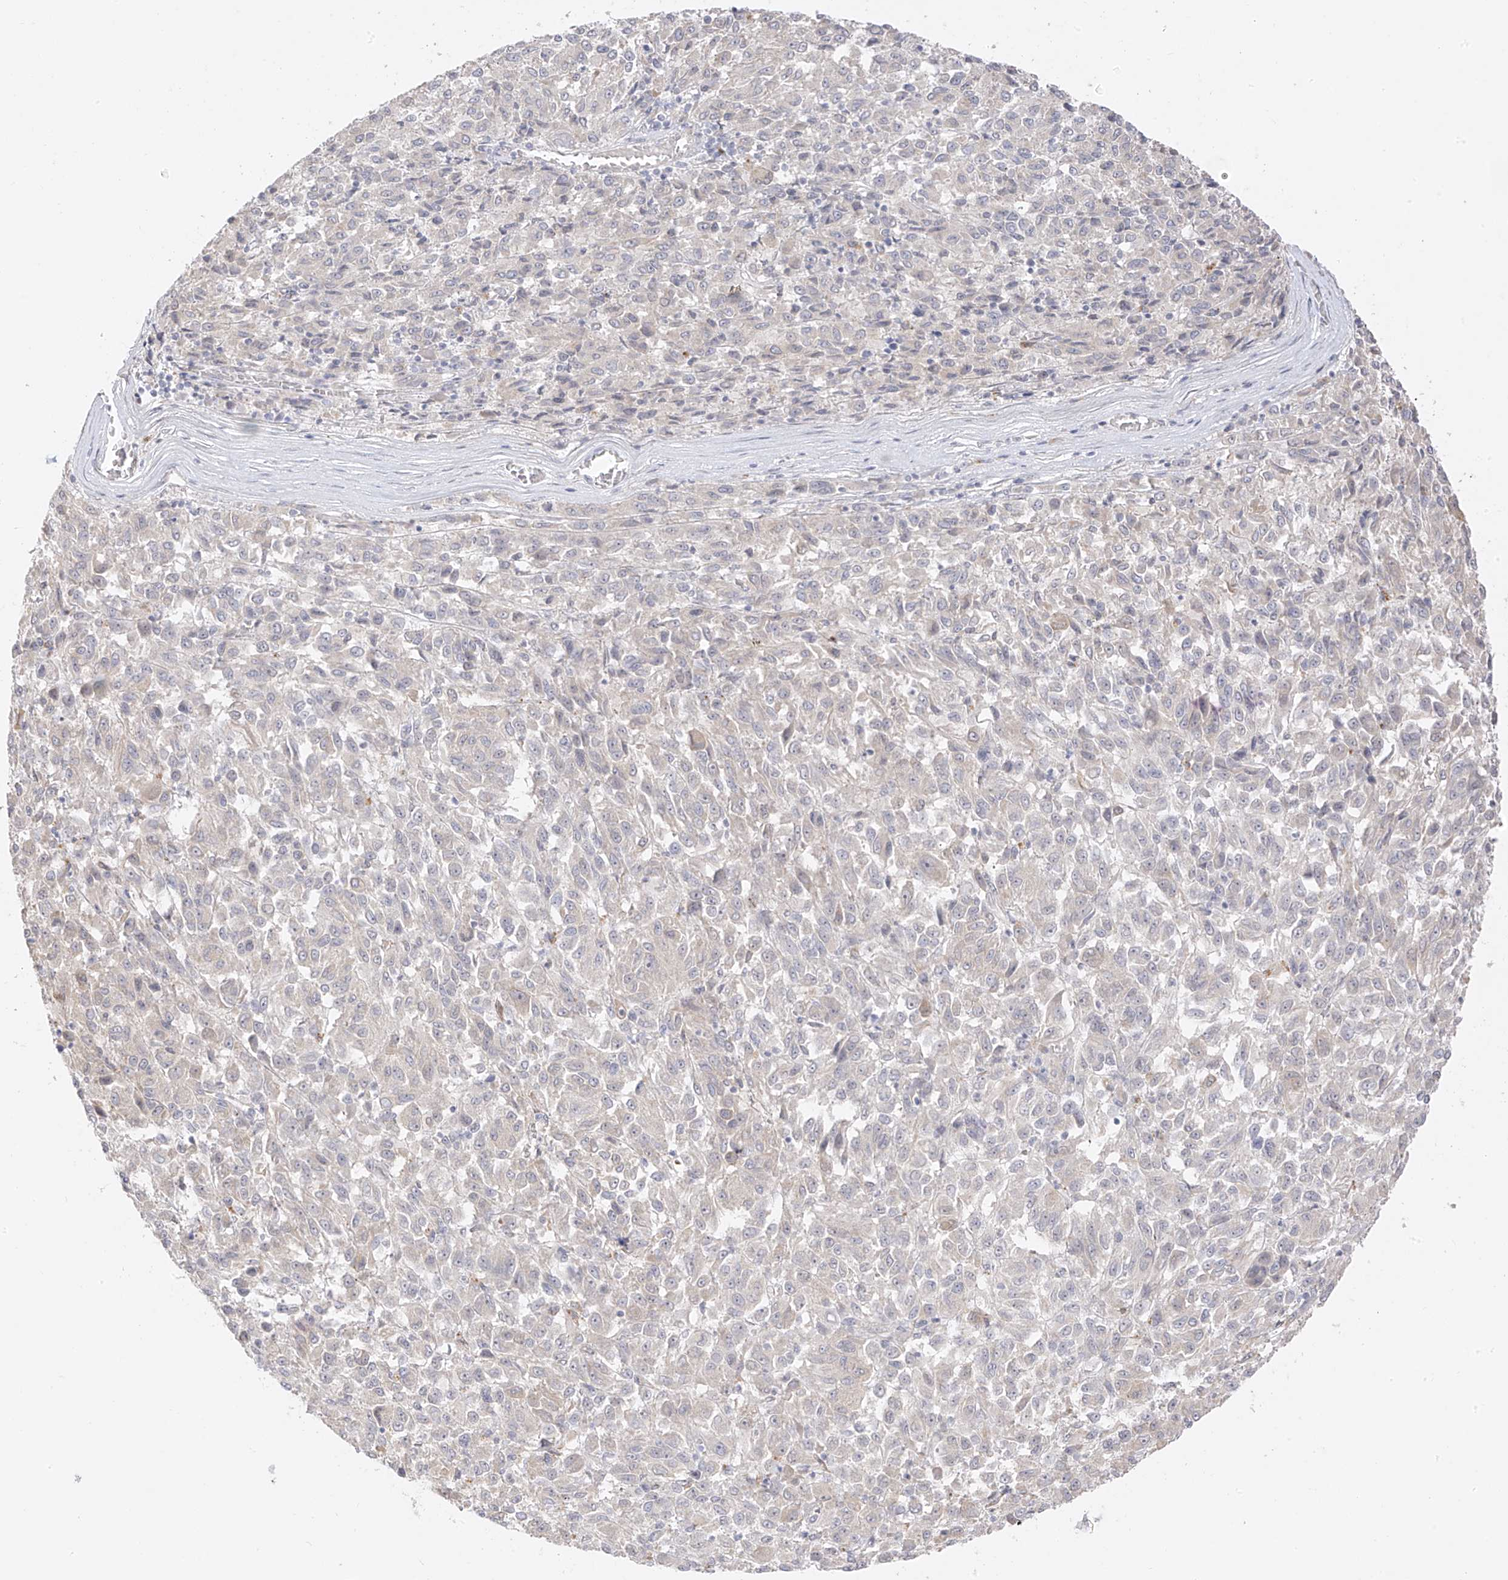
{"staining": {"intensity": "negative", "quantity": "none", "location": "none"}, "tissue": "melanoma", "cell_type": "Tumor cells", "image_type": "cancer", "snomed": [{"axis": "morphology", "description": "Malignant melanoma, Metastatic site"}, {"axis": "topography", "description": "Lung"}], "caption": "Immunohistochemistry (IHC) photomicrograph of neoplastic tissue: human malignant melanoma (metastatic site) stained with DAB (3,3'-diaminobenzidine) demonstrates no significant protein positivity in tumor cells.", "gene": "DCDC2", "patient": {"sex": "male", "age": 64}}